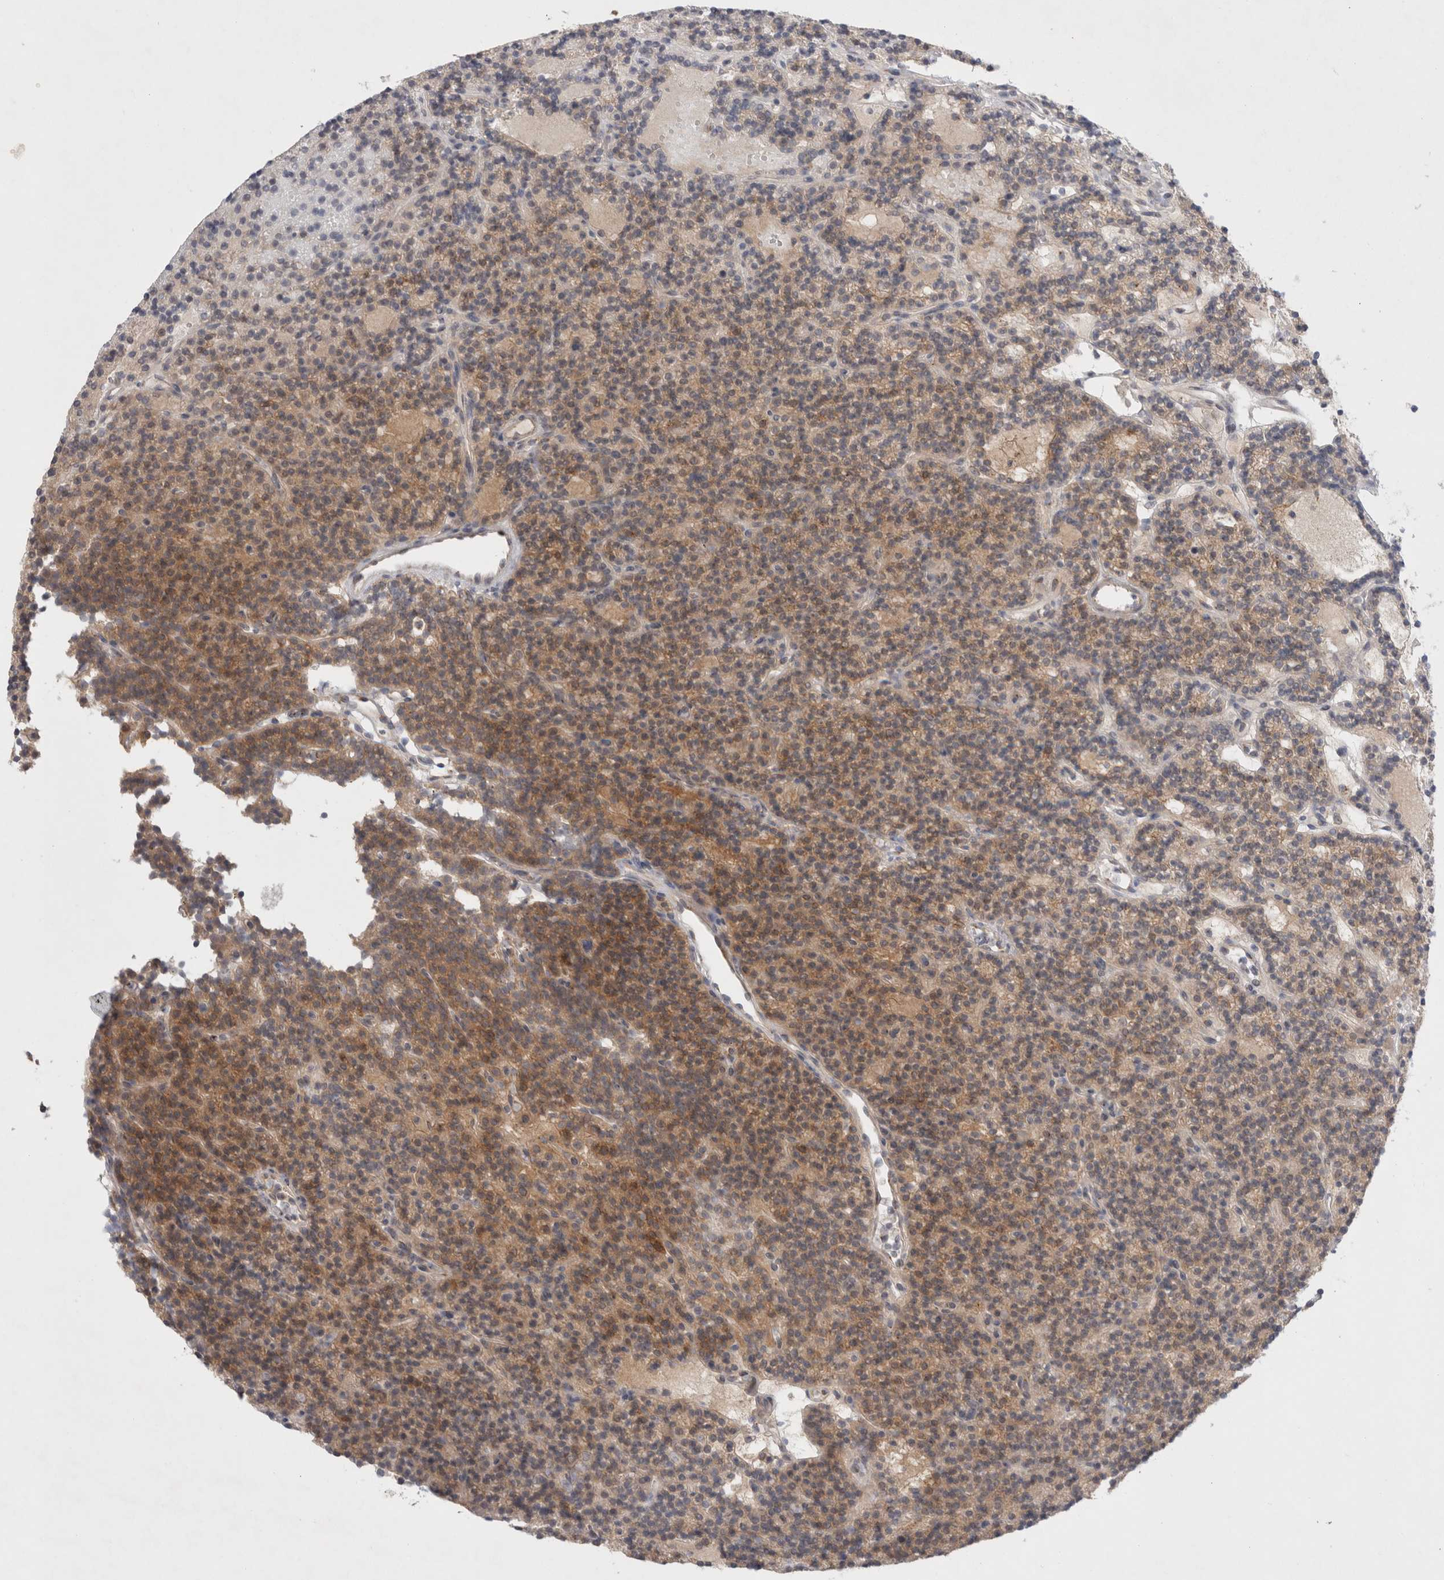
{"staining": {"intensity": "moderate", "quantity": "25%-75%", "location": "cytoplasmic/membranous"}, "tissue": "parathyroid gland", "cell_type": "Glandular cells", "image_type": "normal", "snomed": [{"axis": "morphology", "description": "Normal tissue, NOS"}, {"axis": "topography", "description": "Parathyroid gland"}], "caption": "Parathyroid gland stained with DAB (3,3'-diaminobenzidine) immunohistochemistry reveals medium levels of moderate cytoplasmic/membranous positivity in about 25%-75% of glandular cells.", "gene": "BICD2", "patient": {"sex": "male", "age": 75}}